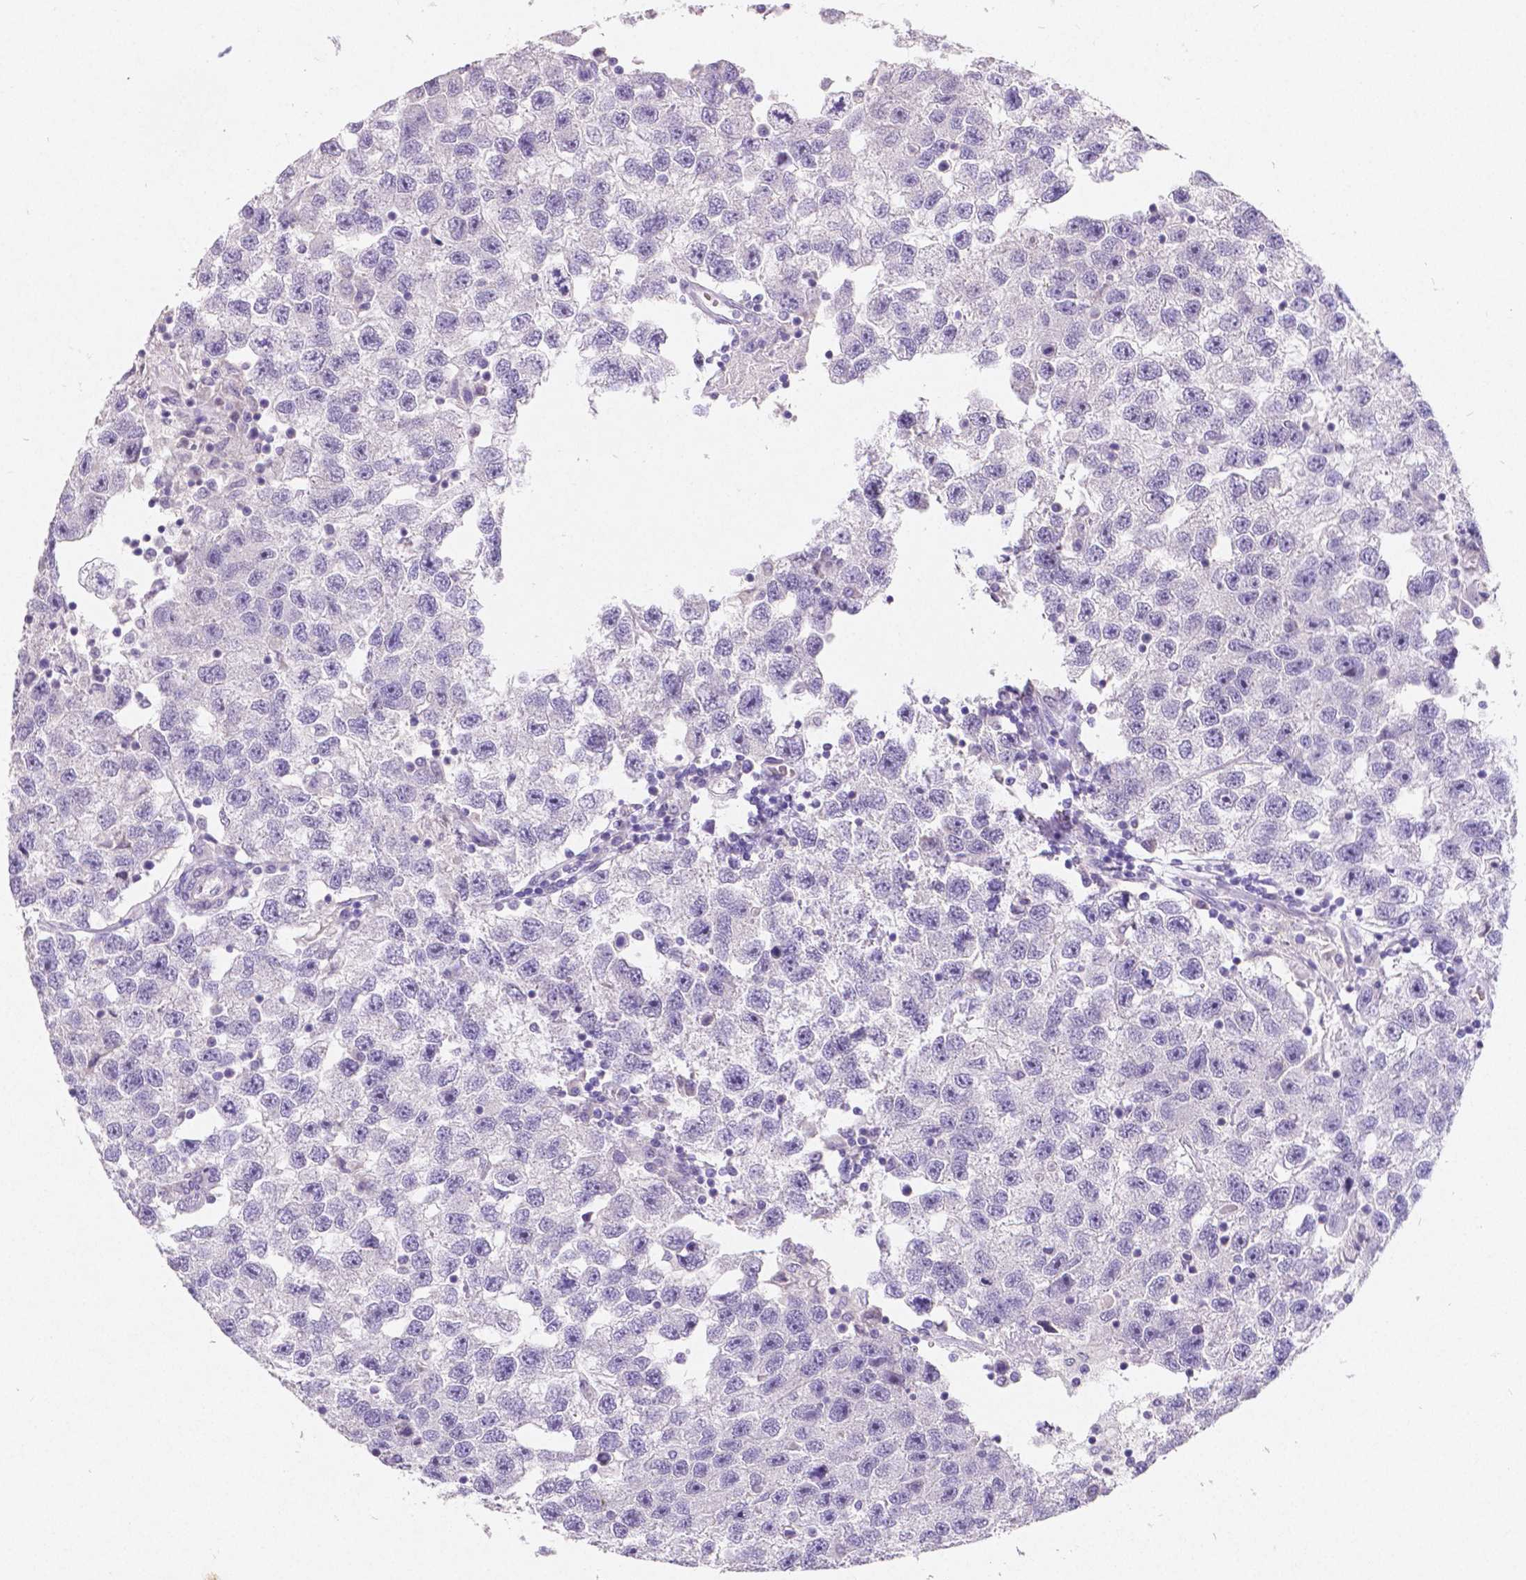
{"staining": {"intensity": "negative", "quantity": "none", "location": "none"}, "tissue": "testis cancer", "cell_type": "Tumor cells", "image_type": "cancer", "snomed": [{"axis": "morphology", "description": "Seminoma, NOS"}, {"axis": "topography", "description": "Testis"}], "caption": "The image reveals no significant expression in tumor cells of seminoma (testis).", "gene": "SATB2", "patient": {"sex": "male", "age": 26}}